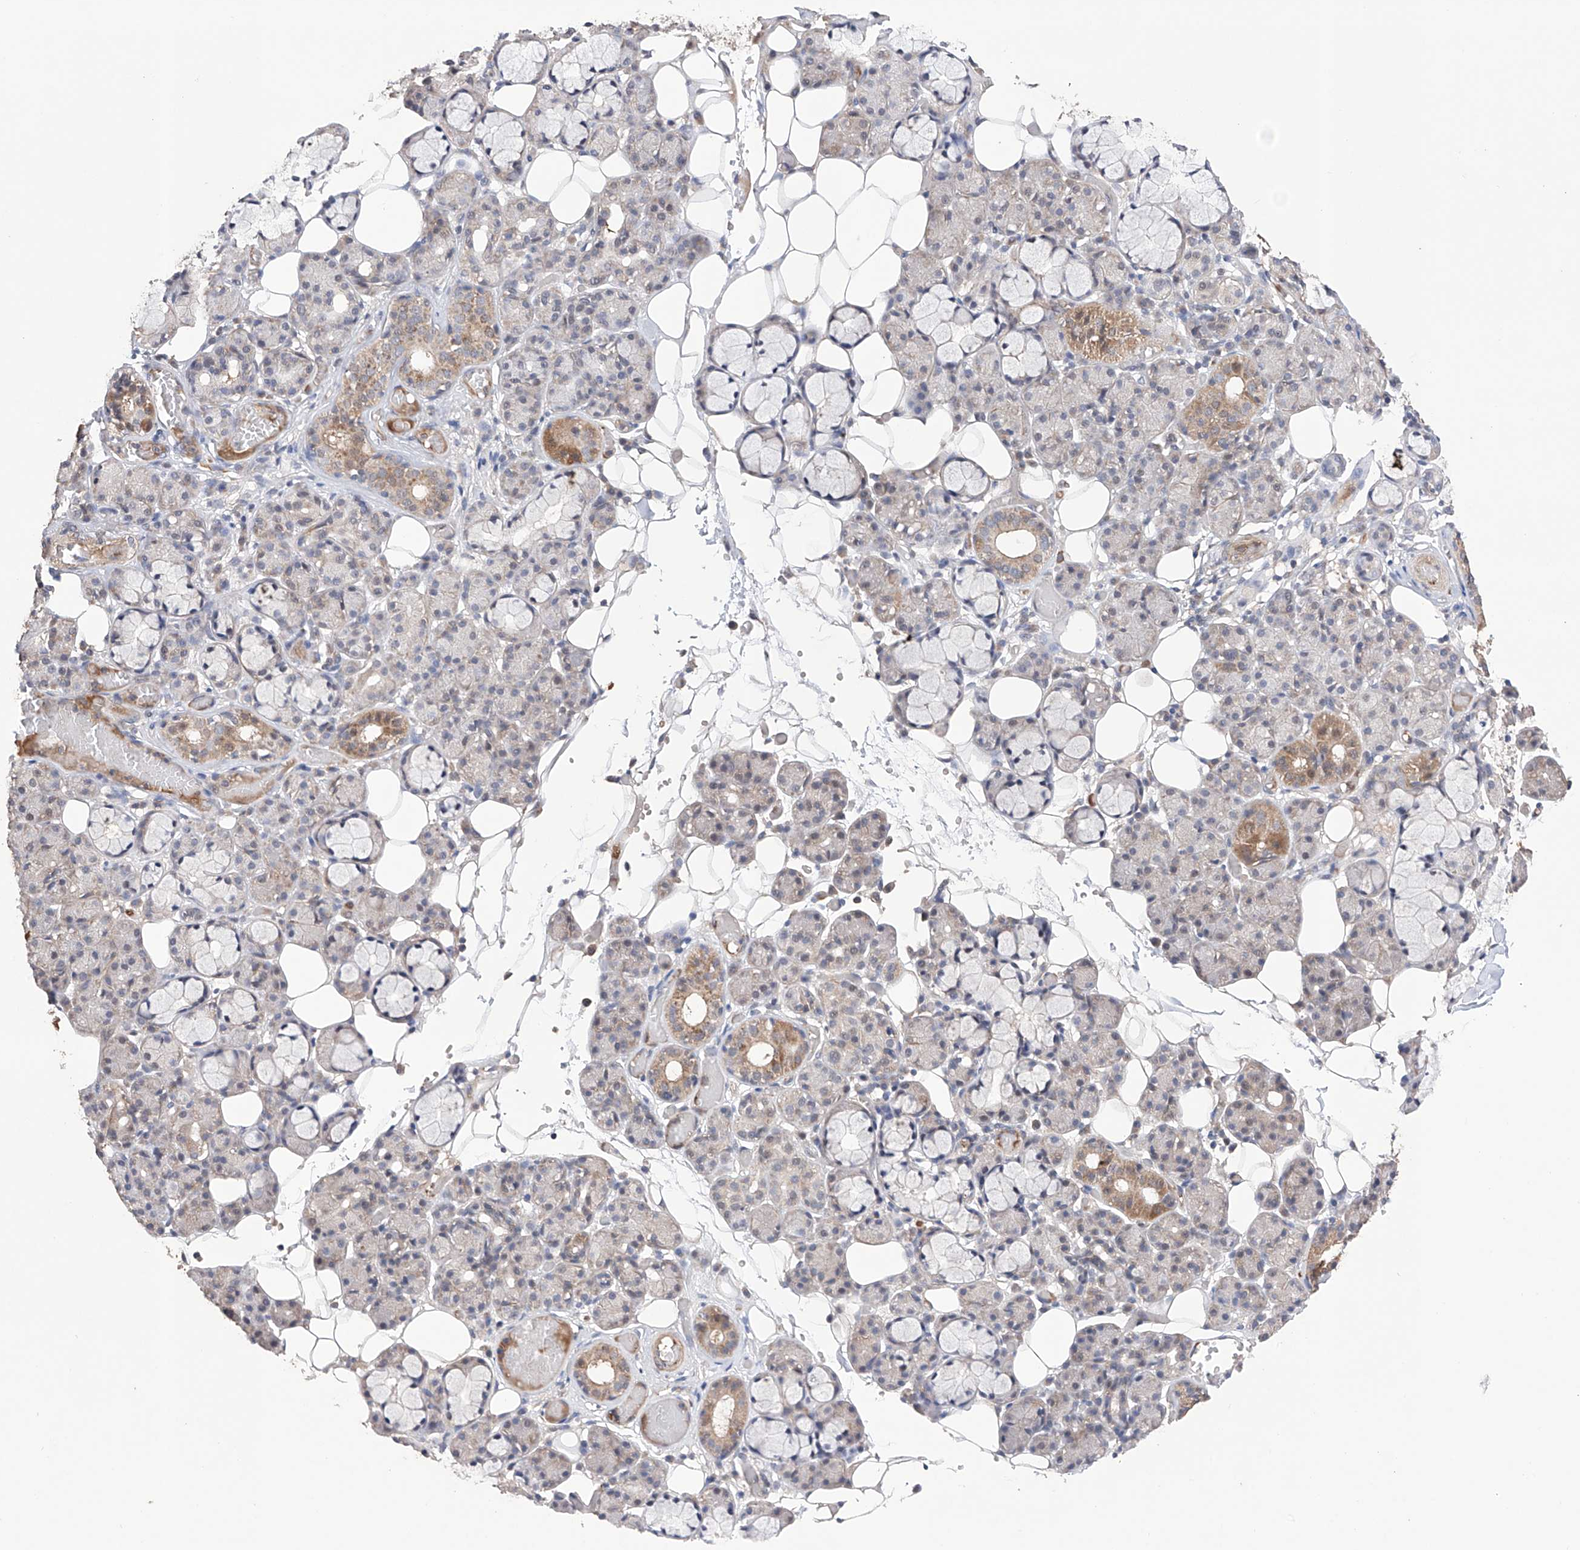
{"staining": {"intensity": "moderate", "quantity": "<25%", "location": "cytoplasmic/membranous"}, "tissue": "salivary gland", "cell_type": "Glandular cells", "image_type": "normal", "snomed": [{"axis": "morphology", "description": "Normal tissue, NOS"}, {"axis": "topography", "description": "Salivary gland"}], "caption": "DAB (3,3'-diaminobenzidine) immunohistochemical staining of normal human salivary gland reveals moderate cytoplasmic/membranous protein staining in approximately <25% of glandular cells.", "gene": "AFG1L", "patient": {"sex": "male", "age": 63}}